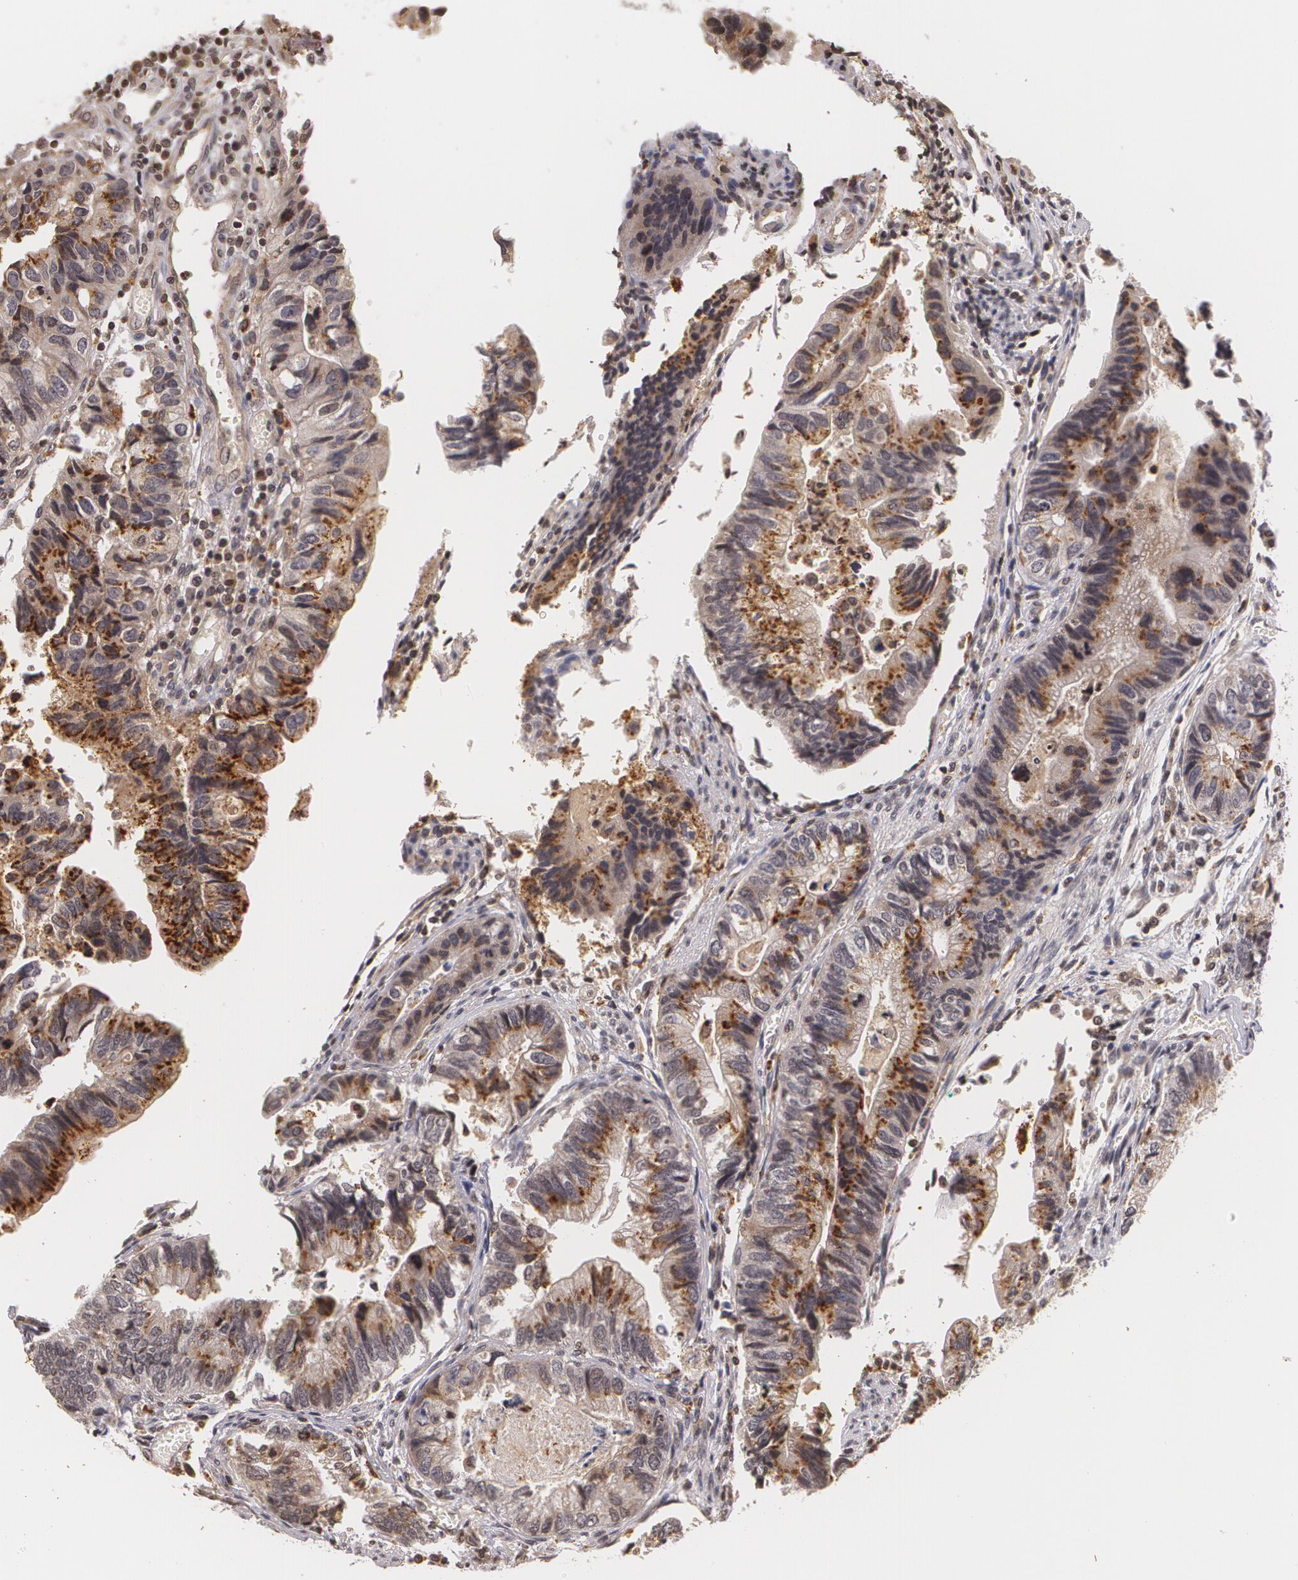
{"staining": {"intensity": "moderate", "quantity": ">75%", "location": "cytoplasmic/membranous"}, "tissue": "colorectal cancer", "cell_type": "Tumor cells", "image_type": "cancer", "snomed": [{"axis": "morphology", "description": "Adenocarcinoma, NOS"}, {"axis": "topography", "description": "Colon"}], "caption": "Approximately >75% of tumor cells in colorectal adenocarcinoma display moderate cytoplasmic/membranous protein staining as visualized by brown immunohistochemical staining.", "gene": "VAV3", "patient": {"sex": "female", "age": 11}}